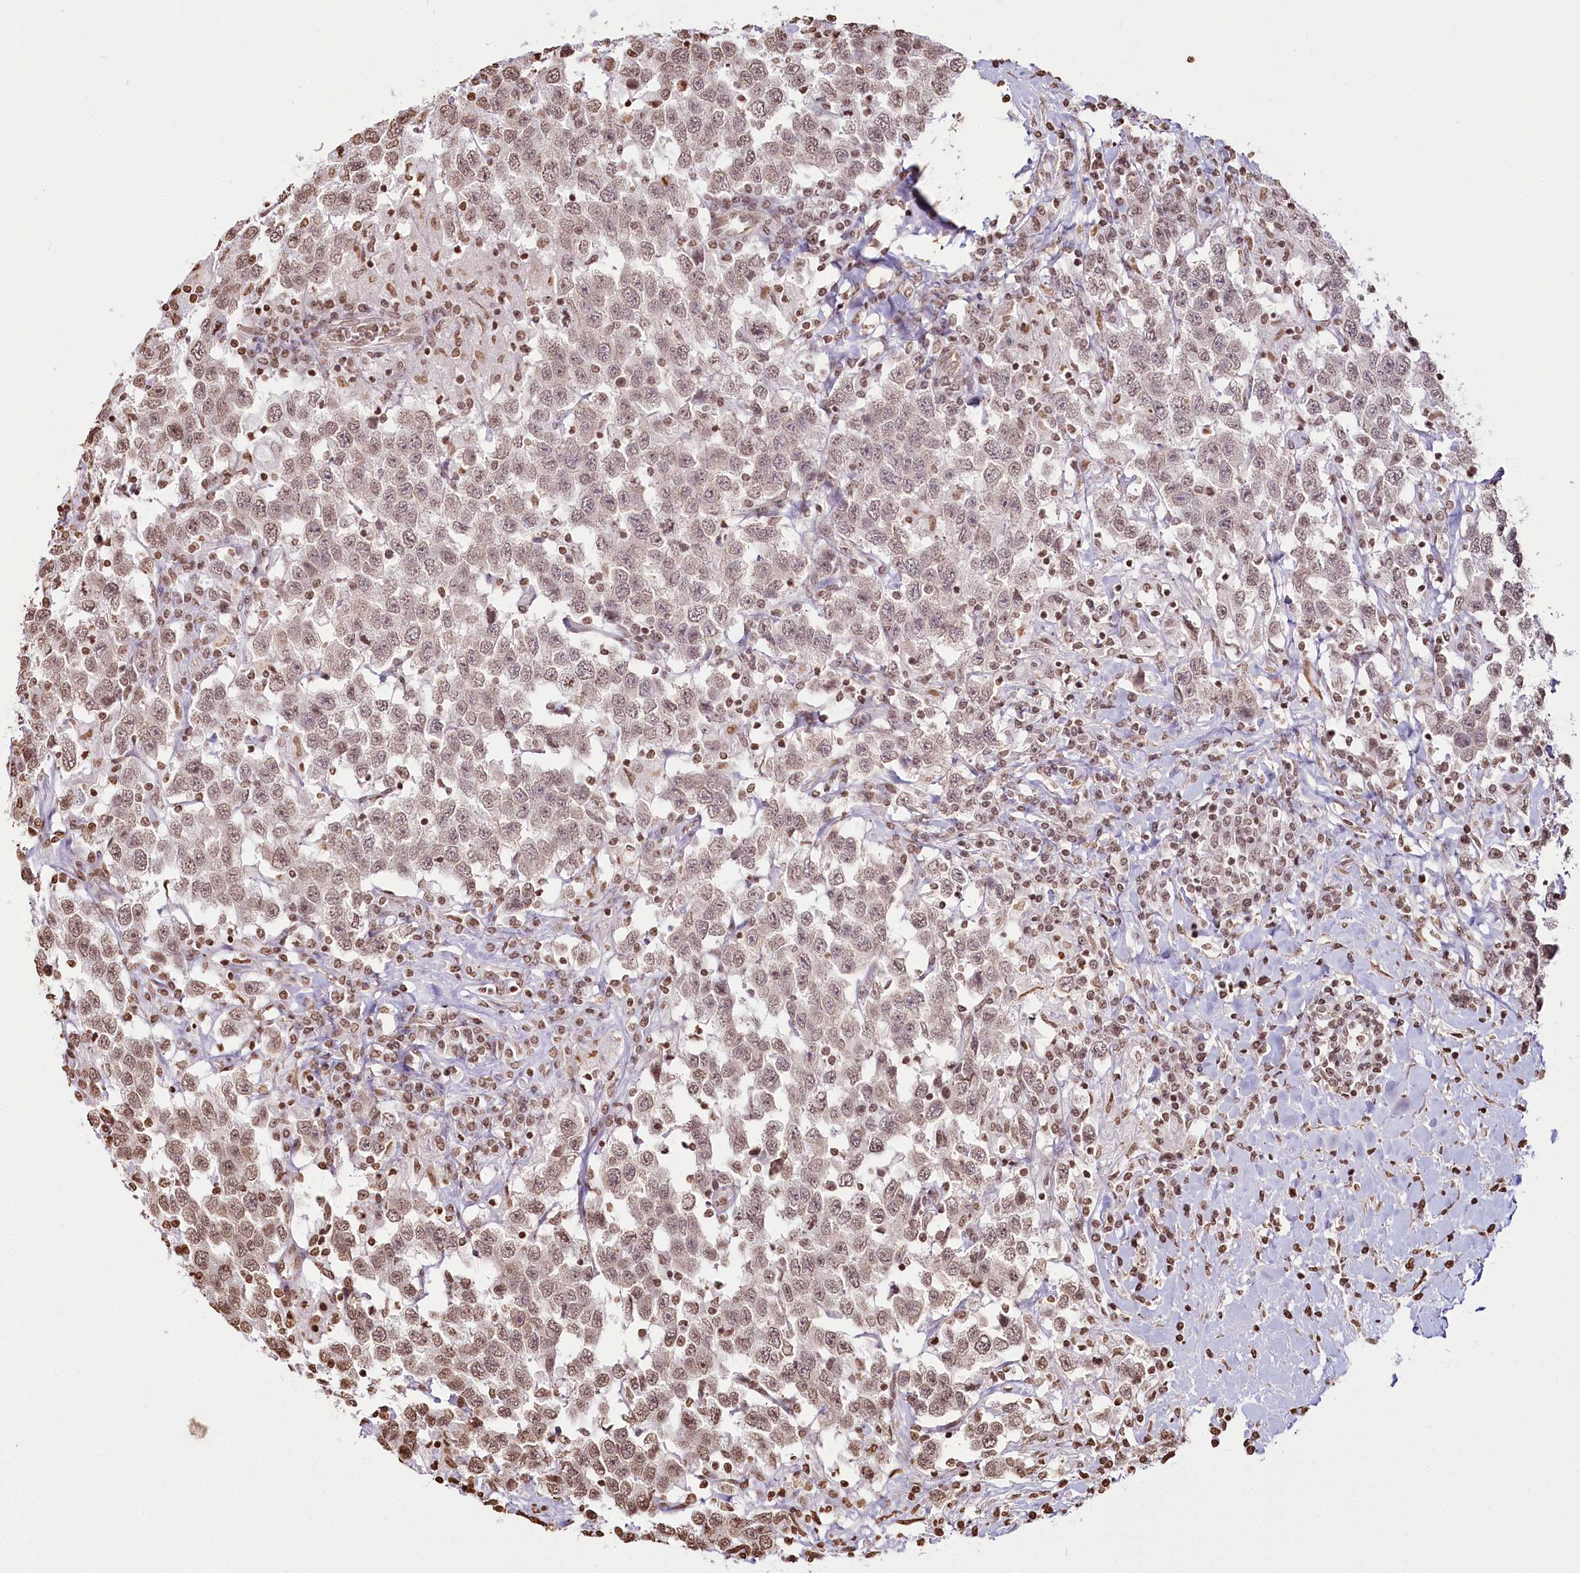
{"staining": {"intensity": "moderate", "quantity": ">75%", "location": "nuclear"}, "tissue": "testis cancer", "cell_type": "Tumor cells", "image_type": "cancer", "snomed": [{"axis": "morphology", "description": "Seminoma, NOS"}, {"axis": "topography", "description": "Testis"}], "caption": "Immunohistochemical staining of testis seminoma shows moderate nuclear protein positivity in about >75% of tumor cells. The protein is stained brown, and the nuclei are stained in blue (DAB IHC with brightfield microscopy, high magnification).", "gene": "FAM13A", "patient": {"sex": "male", "age": 41}}